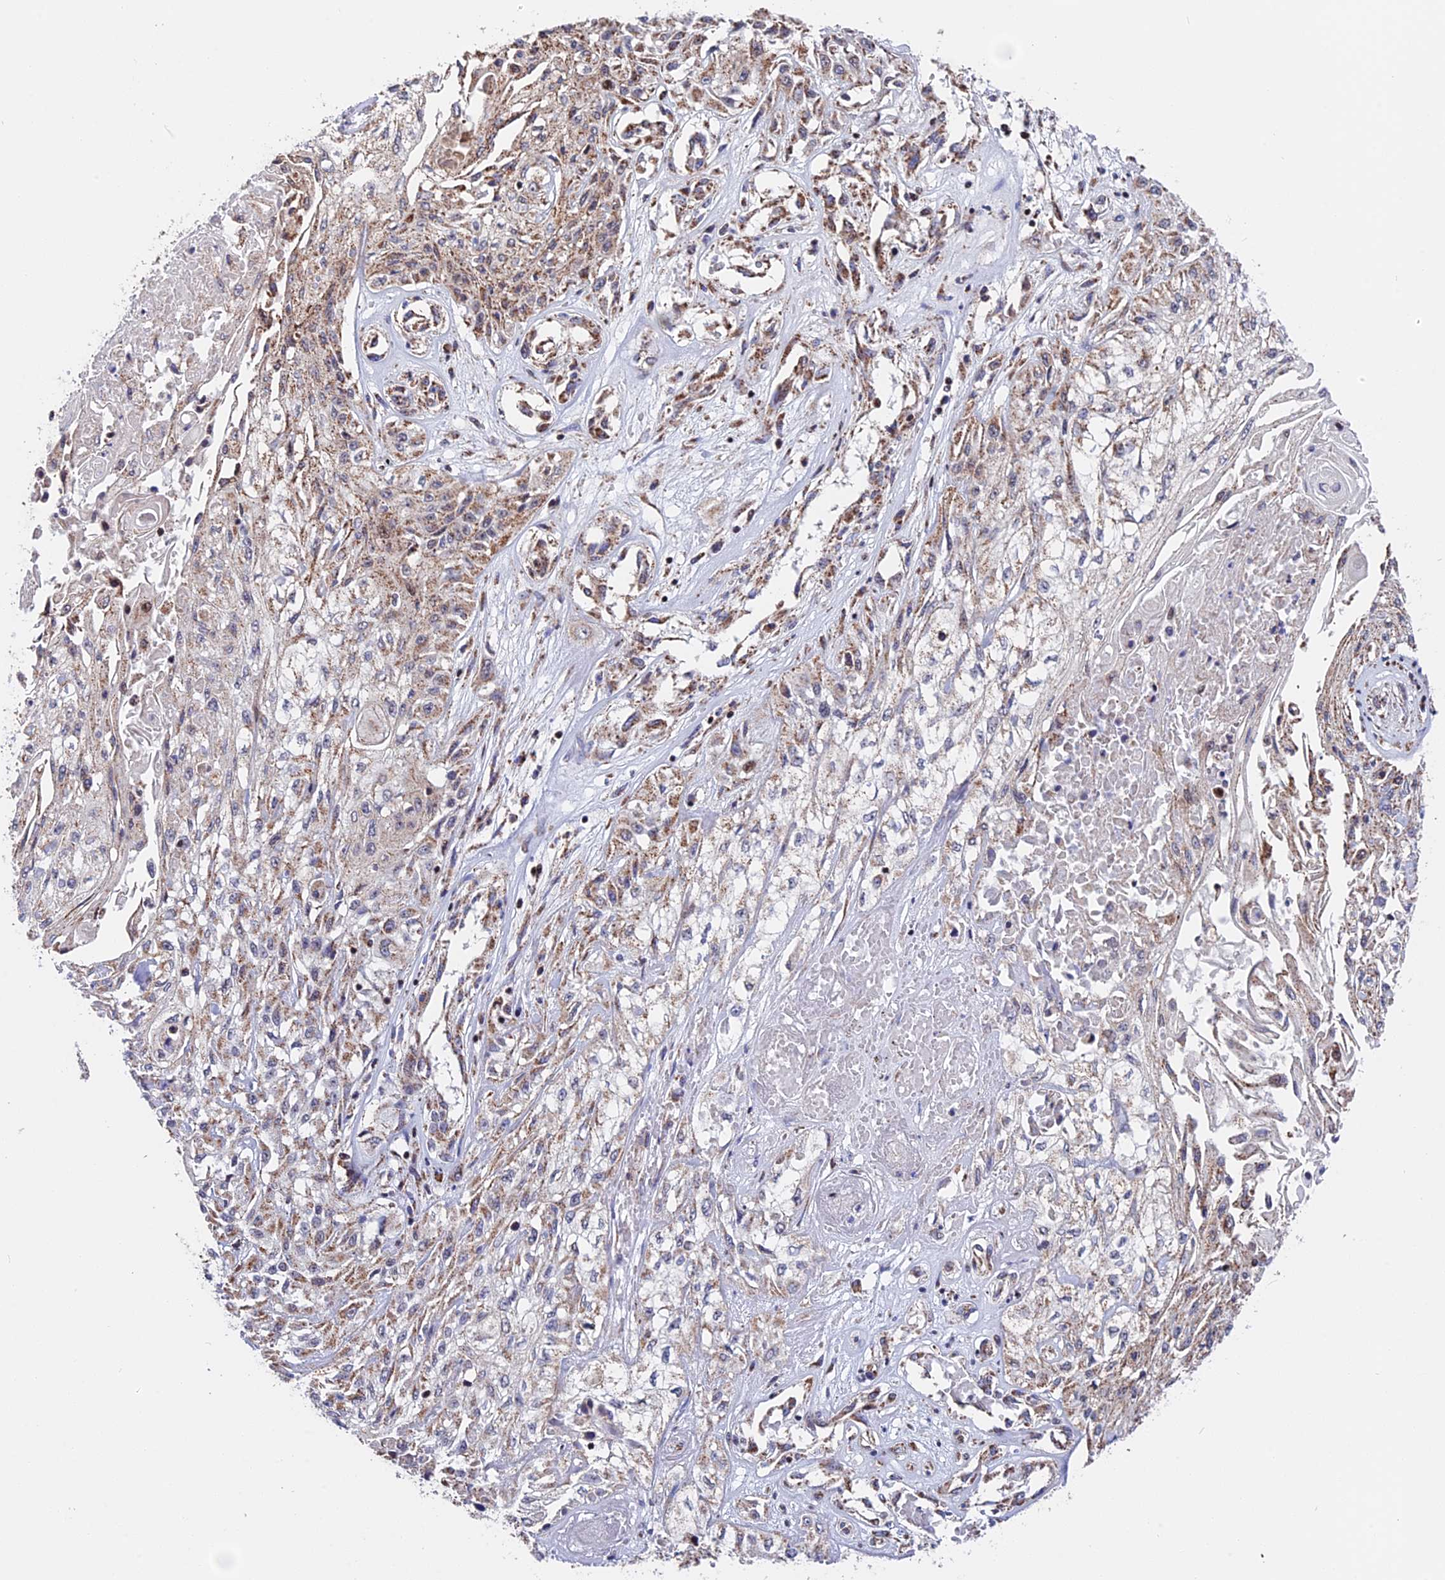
{"staining": {"intensity": "weak", "quantity": "25%-75%", "location": "cytoplasmic/membranous"}, "tissue": "skin cancer", "cell_type": "Tumor cells", "image_type": "cancer", "snomed": [{"axis": "morphology", "description": "Squamous cell carcinoma, NOS"}, {"axis": "morphology", "description": "Squamous cell carcinoma, metastatic, NOS"}, {"axis": "topography", "description": "Skin"}, {"axis": "topography", "description": "Lymph node"}], "caption": "Tumor cells display low levels of weak cytoplasmic/membranous expression in about 25%-75% of cells in skin metastatic squamous cell carcinoma.", "gene": "FAM174C", "patient": {"sex": "male", "age": 75}}